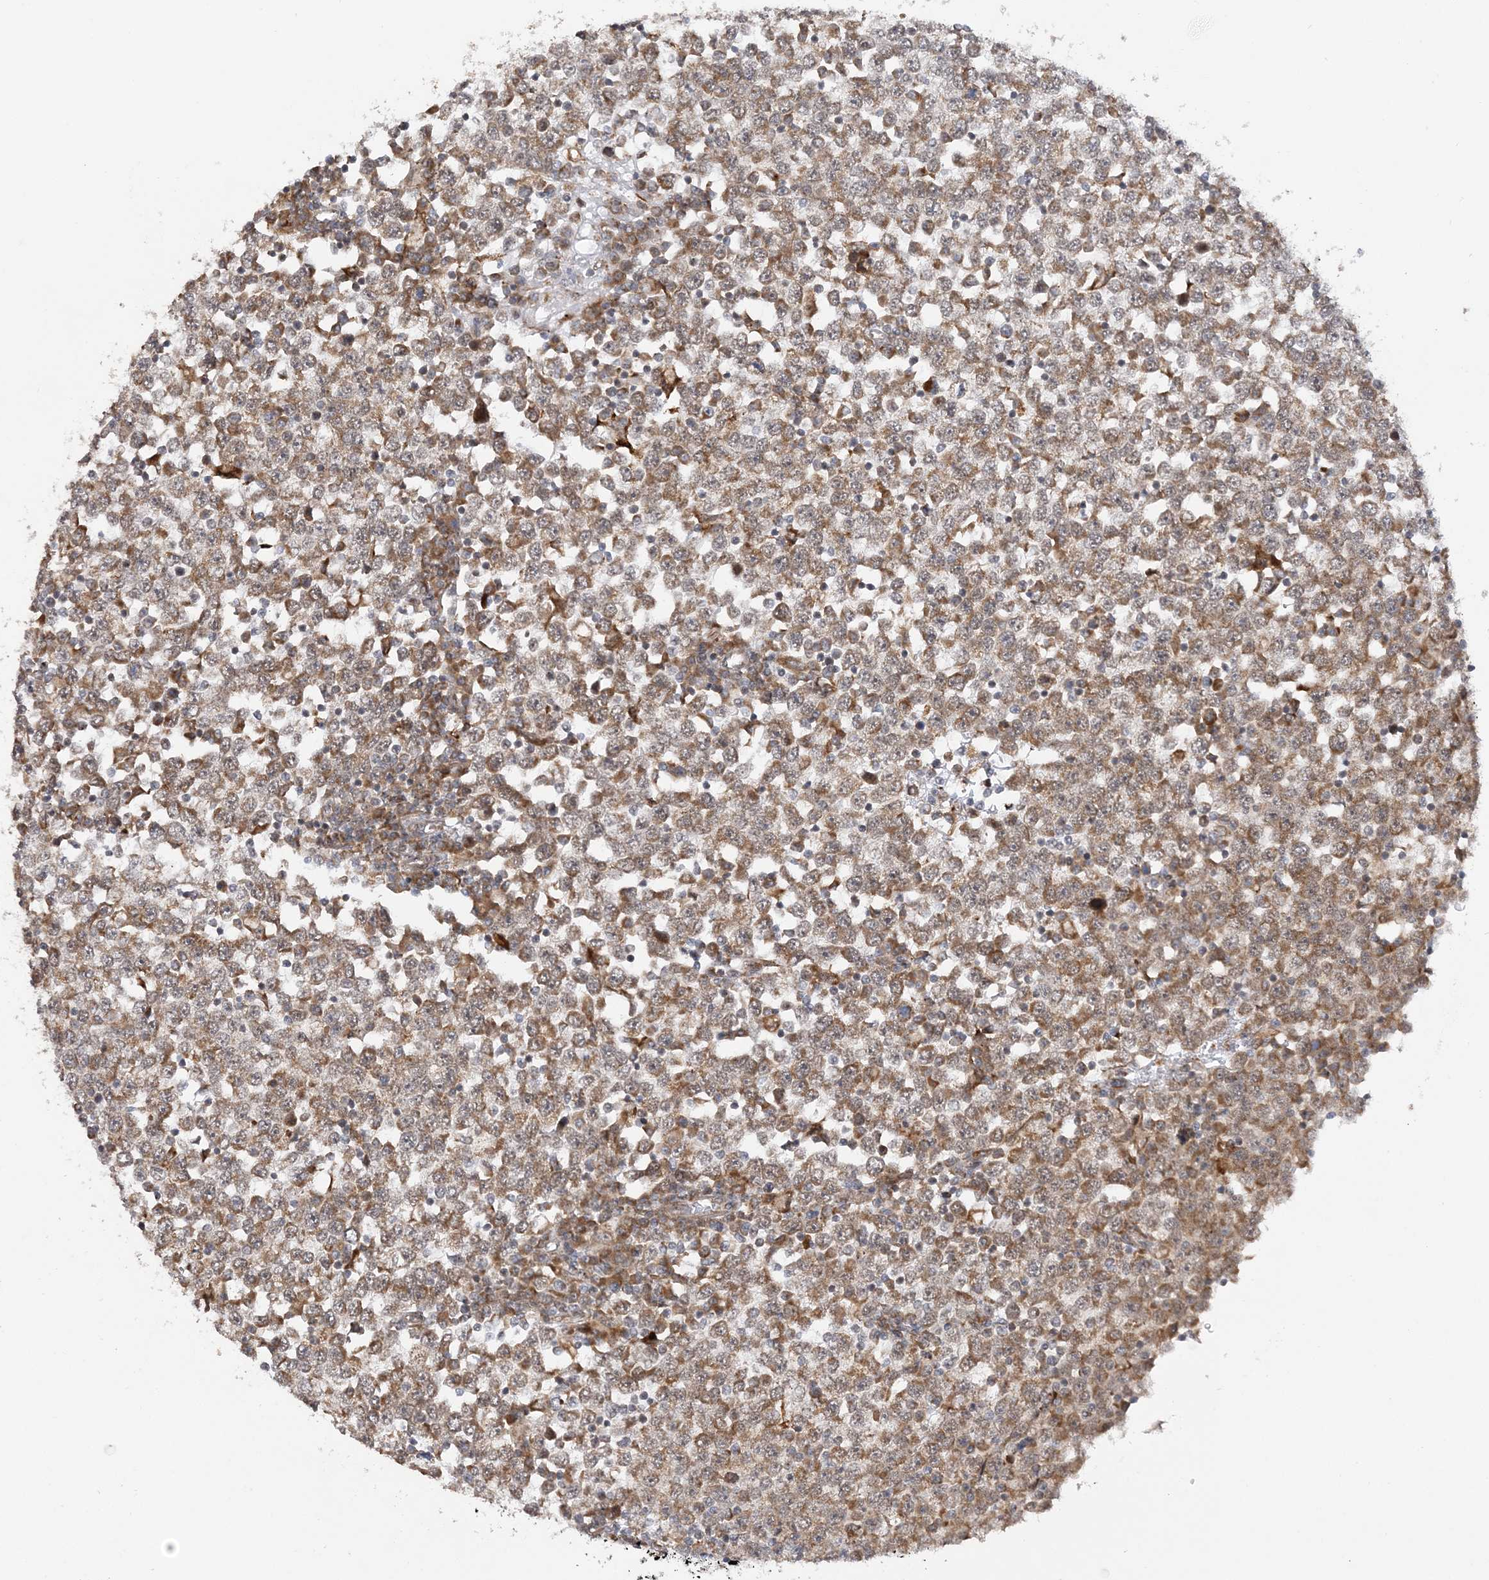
{"staining": {"intensity": "moderate", "quantity": ">75%", "location": "cytoplasmic/membranous"}, "tissue": "testis cancer", "cell_type": "Tumor cells", "image_type": "cancer", "snomed": [{"axis": "morphology", "description": "Seminoma, NOS"}, {"axis": "topography", "description": "Testis"}], "caption": "Immunohistochemical staining of human seminoma (testis) exhibits medium levels of moderate cytoplasmic/membranous protein positivity in approximately >75% of tumor cells. (brown staining indicates protein expression, while blue staining denotes nuclei).", "gene": "MRPL47", "patient": {"sex": "male", "age": 65}}